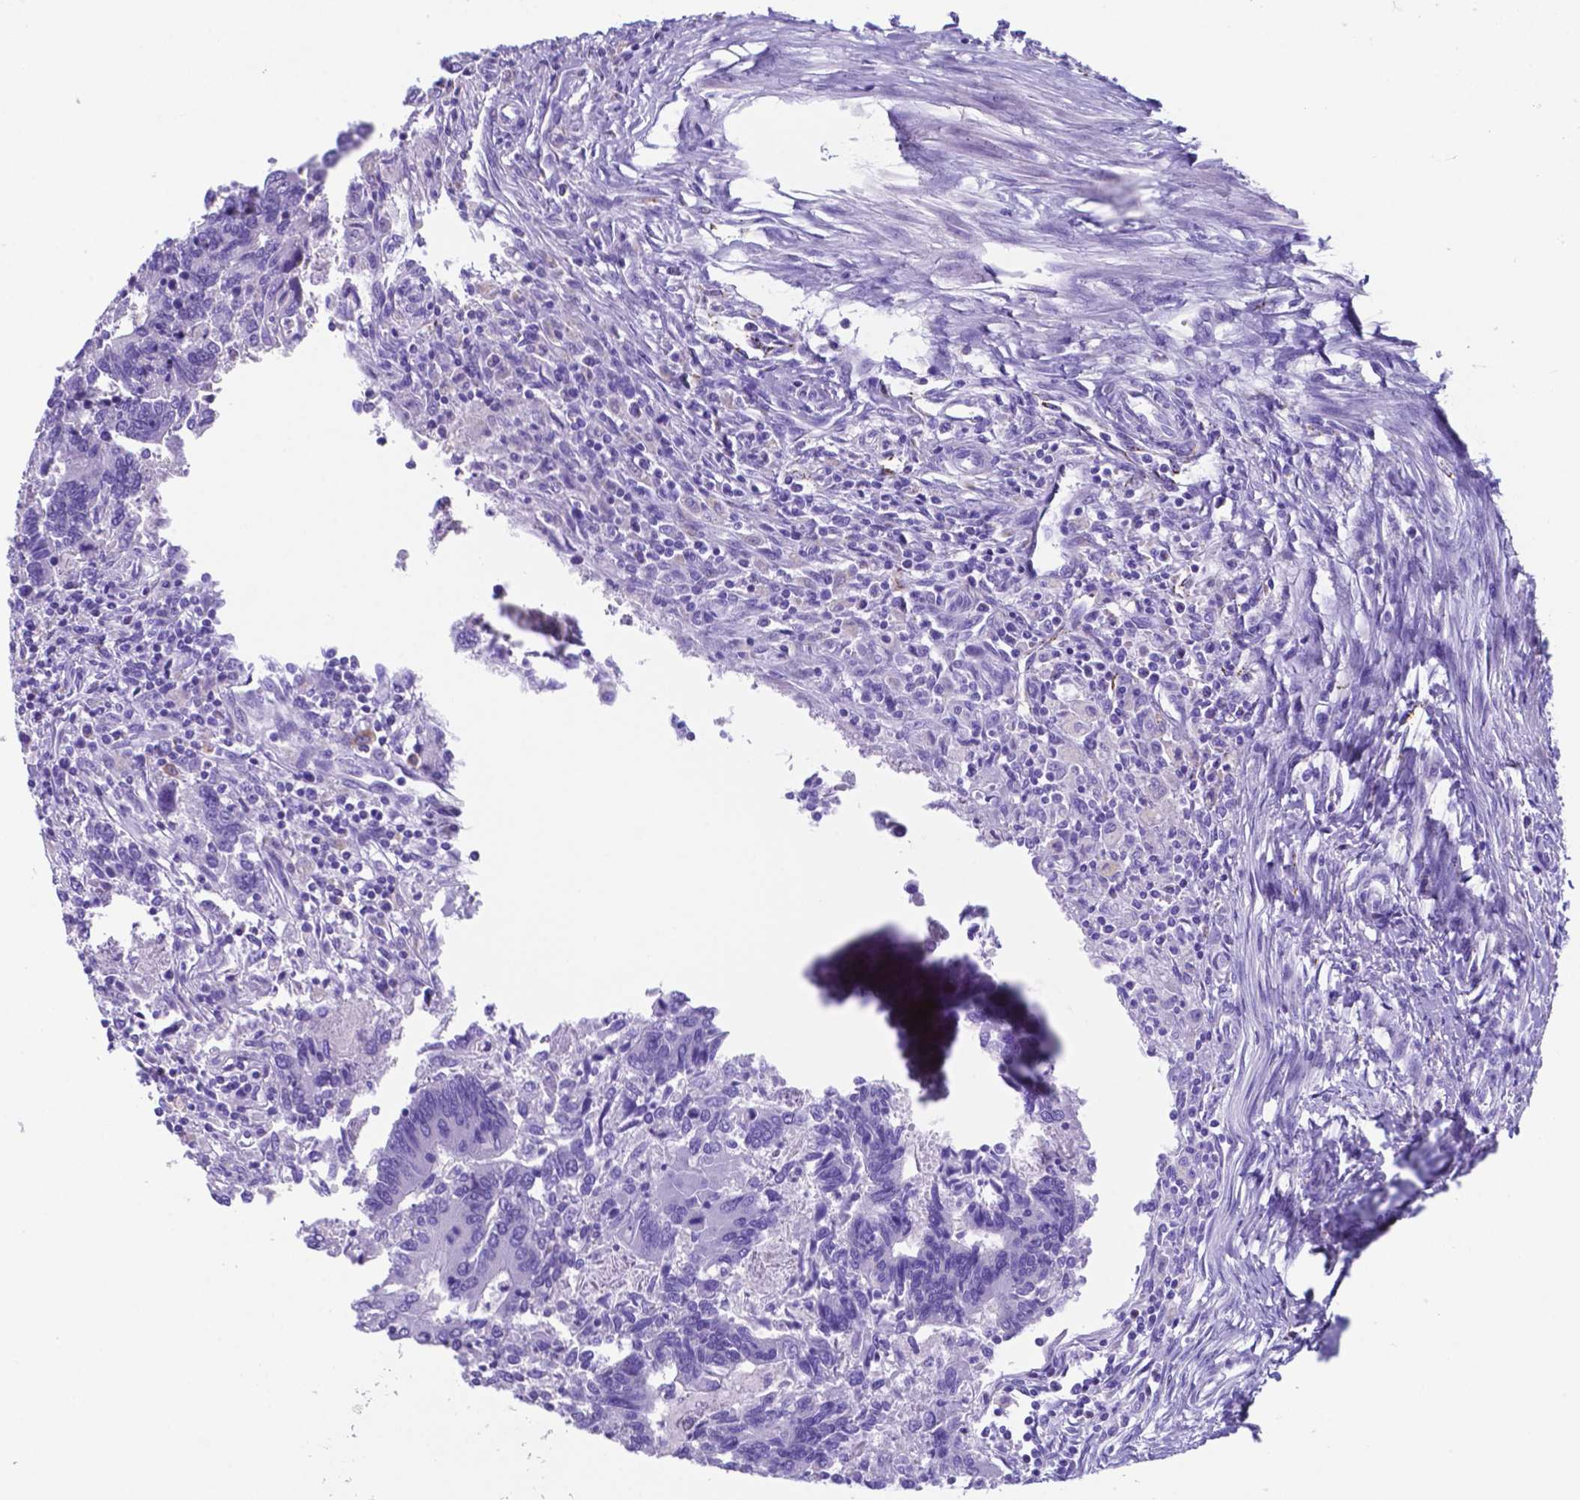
{"staining": {"intensity": "negative", "quantity": "none", "location": "none"}, "tissue": "colorectal cancer", "cell_type": "Tumor cells", "image_type": "cancer", "snomed": [{"axis": "morphology", "description": "Adenocarcinoma, NOS"}, {"axis": "topography", "description": "Colon"}], "caption": "High magnification brightfield microscopy of colorectal adenocarcinoma stained with DAB (3,3'-diaminobenzidine) (brown) and counterstained with hematoxylin (blue): tumor cells show no significant expression.", "gene": "DNAAF8", "patient": {"sex": "female", "age": 67}}